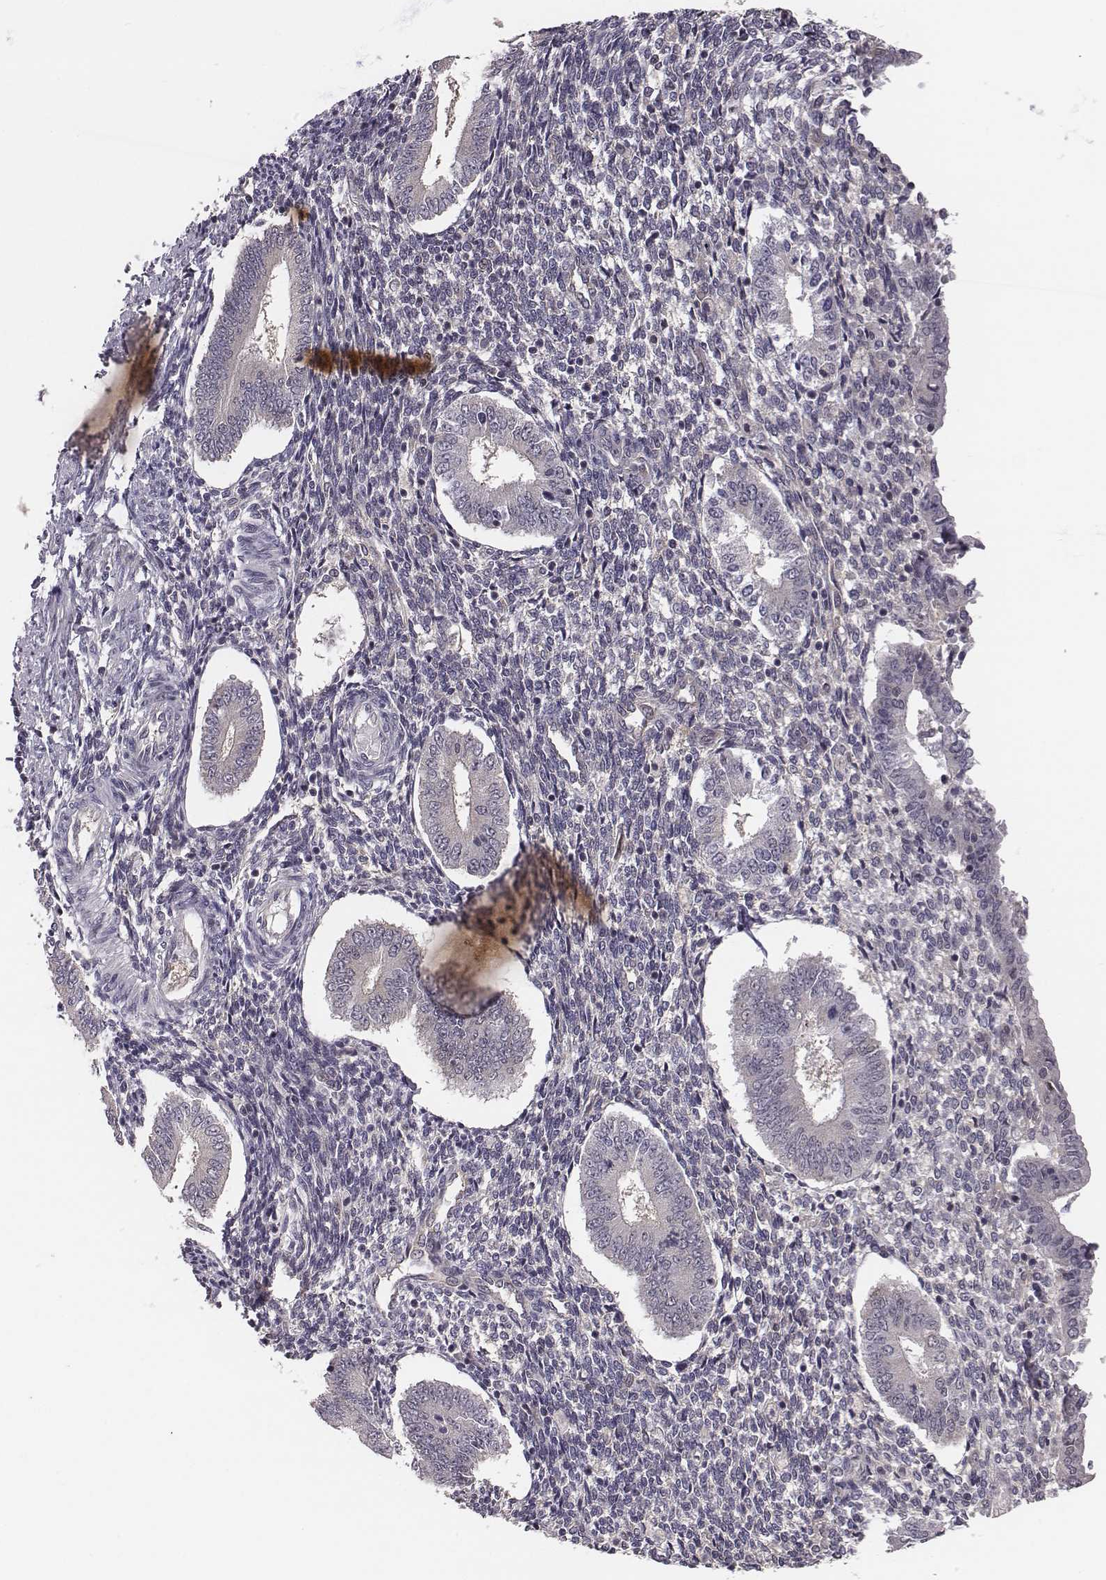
{"staining": {"intensity": "negative", "quantity": "none", "location": "none"}, "tissue": "endometrium", "cell_type": "Cells in endometrial stroma", "image_type": "normal", "snomed": [{"axis": "morphology", "description": "Normal tissue, NOS"}, {"axis": "topography", "description": "Endometrium"}], "caption": "This is an immunohistochemistry (IHC) photomicrograph of unremarkable human endometrium. There is no expression in cells in endometrial stroma.", "gene": "SMURF2", "patient": {"sex": "female", "age": 40}}